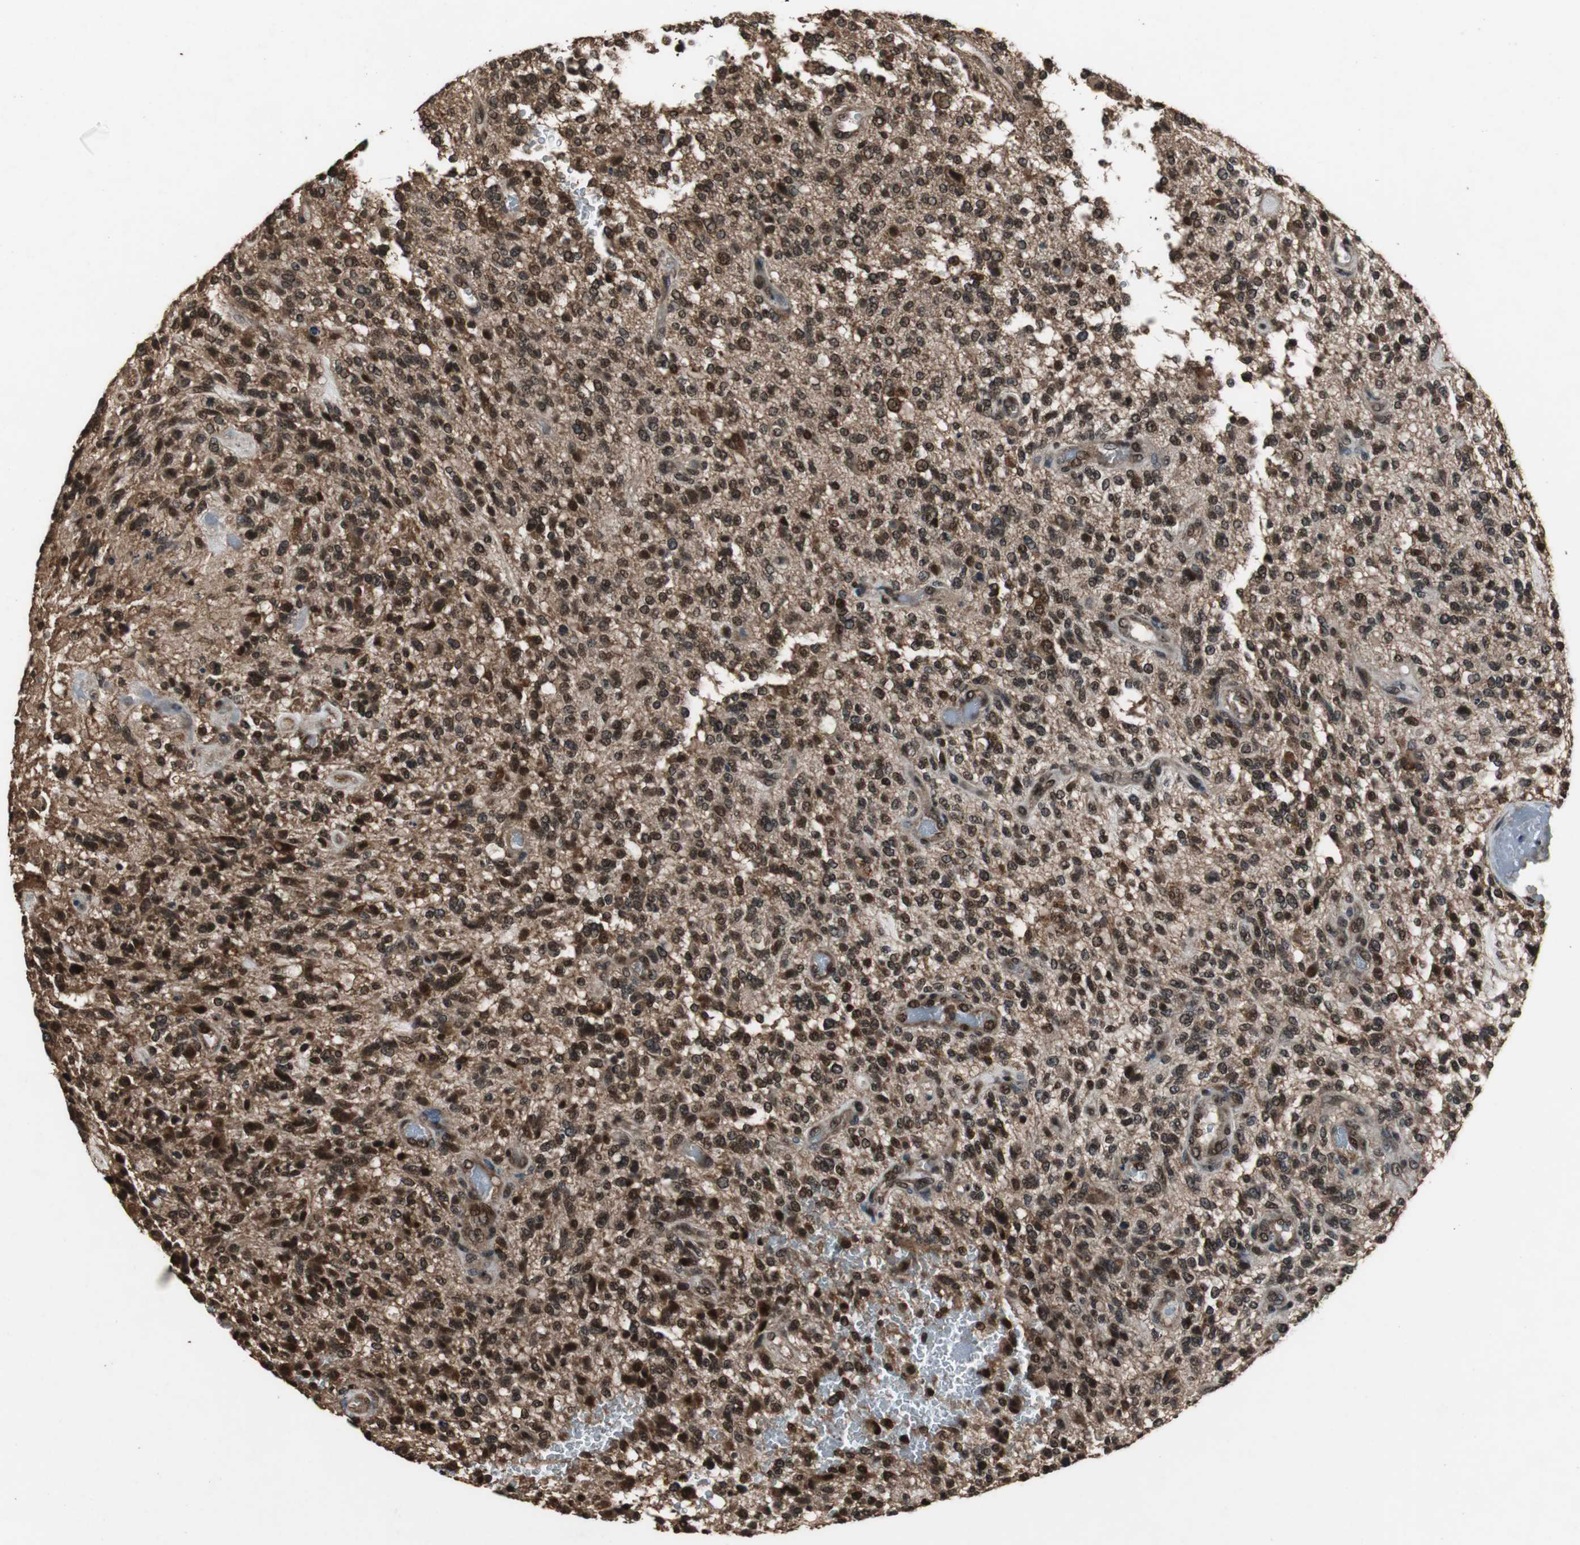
{"staining": {"intensity": "strong", "quantity": ">75%", "location": "cytoplasmic/membranous,nuclear"}, "tissue": "glioma", "cell_type": "Tumor cells", "image_type": "cancer", "snomed": [{"axis": "morphology", "description": "Normal tissue, NOS"}, {"axis": "morphology", "description": "Glioma, malignant, High grade"}, {"axis": "topography", "description": "Cerebral cortex"}], "caption": "Malignant glioma (high-grade) was stained to show a protein in brown. There is high levels of strong cytoplasmic/membranous and nuclear positivity in approximately >75% of tumor cells.", "gene": "ZNF18", "patient": {"sex": "male", "age": 75}}